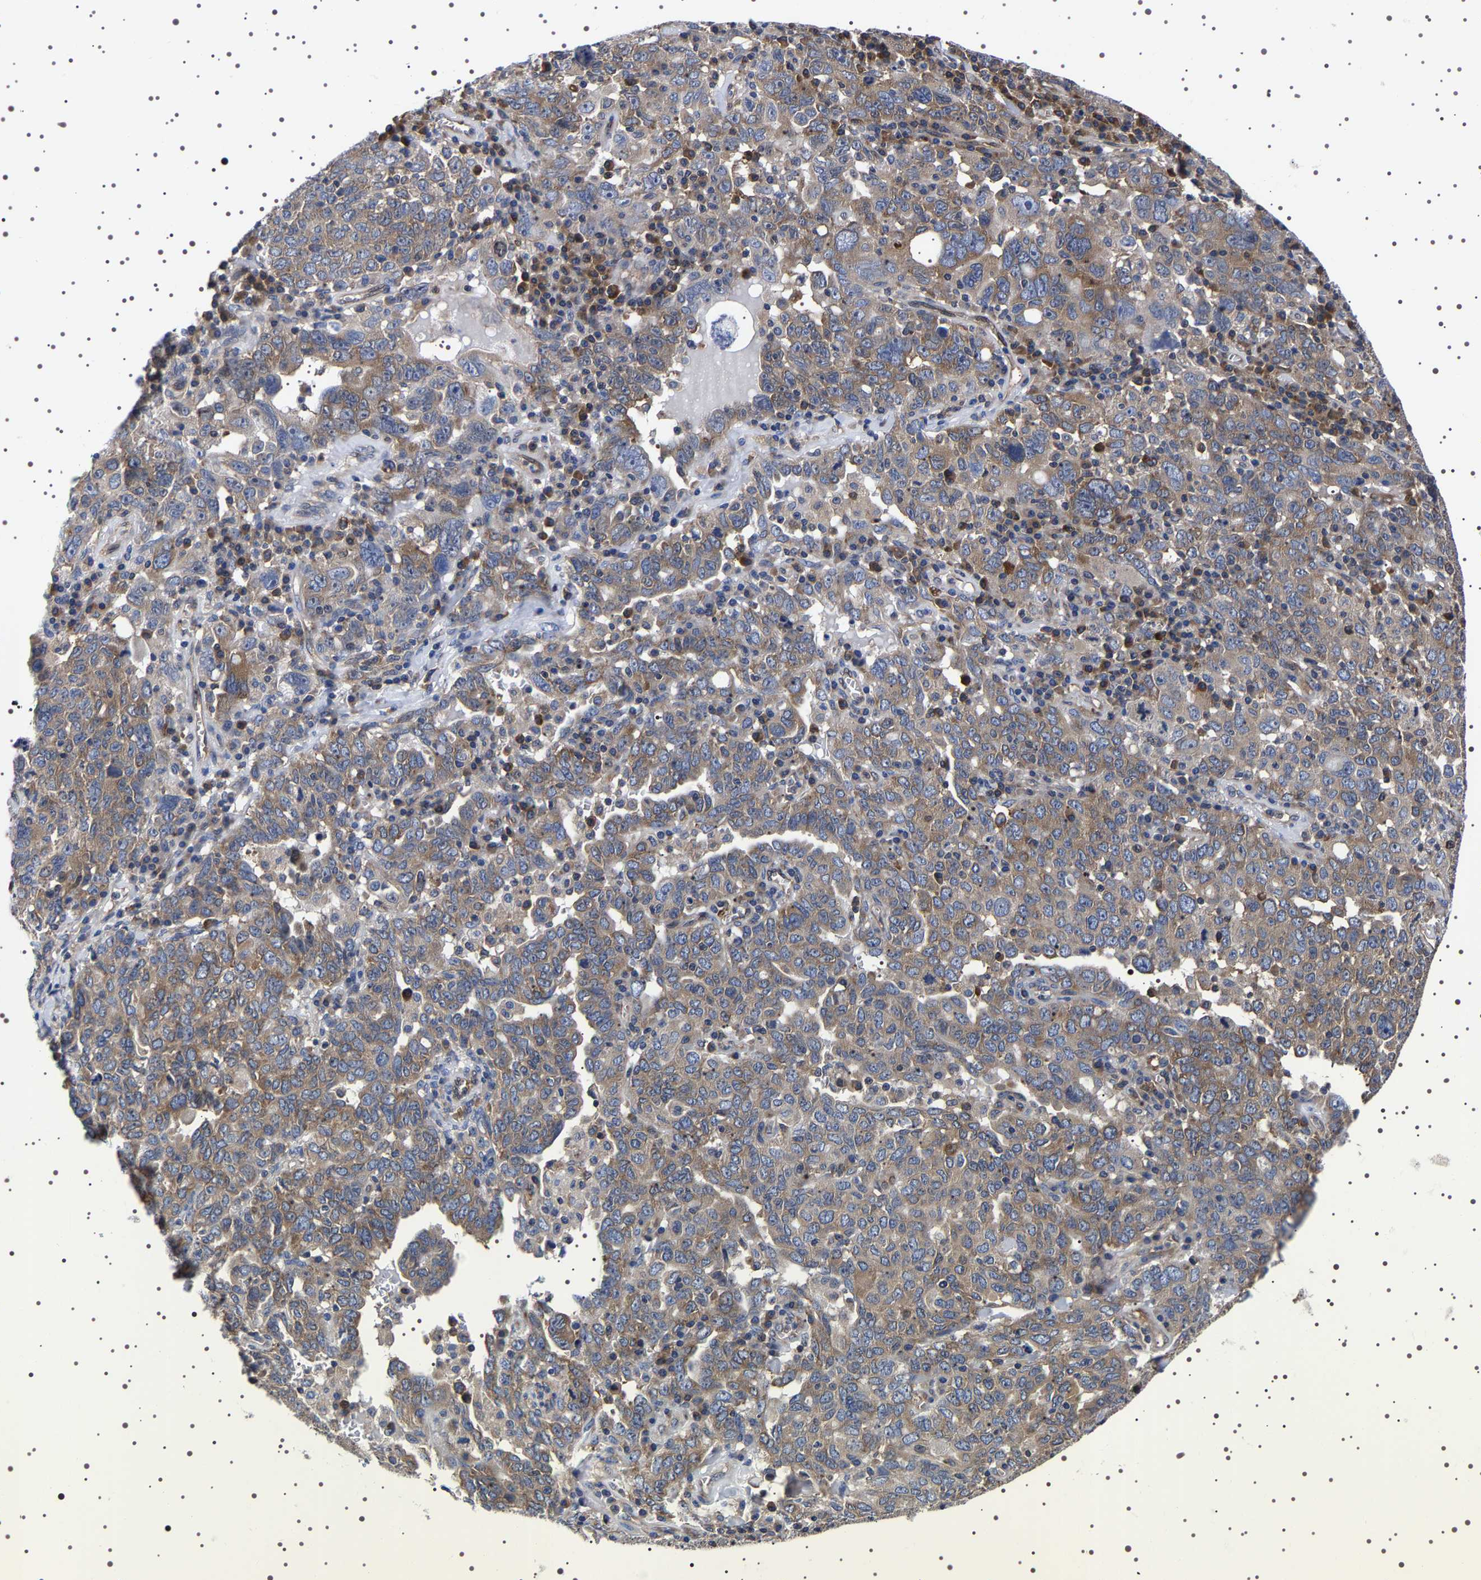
{"staining": {"intensity": "weak", "quantity": ">75%", "location": "cytoplasmic/membranous"}, "tissue": "ovarian cancer", "cell_type": "Tumor cells", "image_type": "cancer", "snomed": [{"axis": "morphology", "description": "Carcinoma, endometroid"}, {"axis": "topography", "description": "Ovary"}], "caption": "Ovarian cancer (endometroid carcinoma) stained for a protein (brown) displays weak cytoplasmic/membranous positive expression in about >75% of tumor cells.", "gene": "DARS1", "patient": {"sex": "female", "age": 62}}